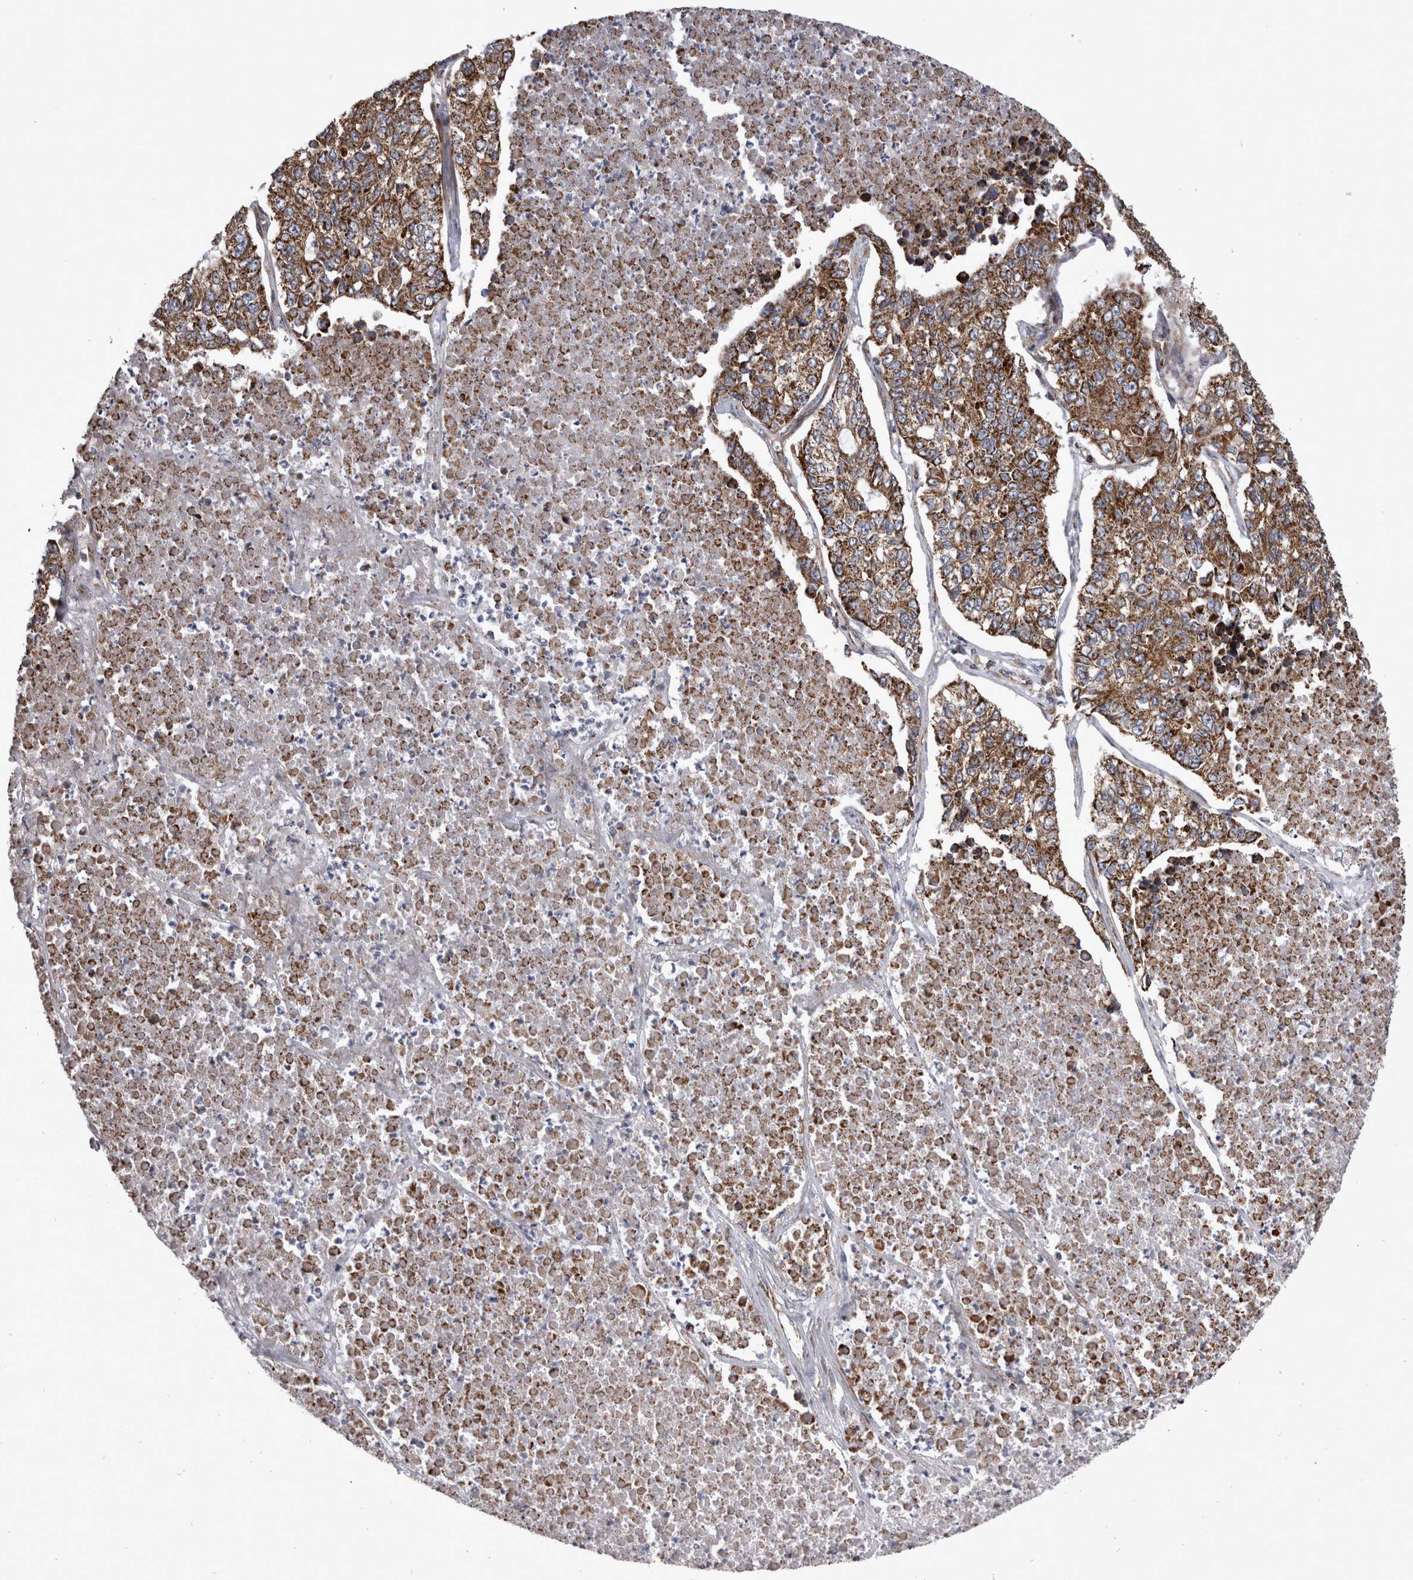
{"staining": {"intensity": "strong", "quantity": ">75%", "location": "cytoplasmic/membranous"}, "tissue": "lung cancer", "cell_type": "Tumor cells", "image_type": "cancer", "snomed": [{"axis": "morphology", "description": "Adenocarcinoma, NOS"}, {"axis": "topography", "description": "Lung"}], "caption": "A histopathology image of human adenocarcinoma (lung) stained for a protein demonstrates strong cytoplasmic/membranous brown staining in tumor cells. The protein is shown in brown color, while the nuclei are stained blue.", "gene": "TSPOAP1", "patient": {"sex": "male", "age": 49}}